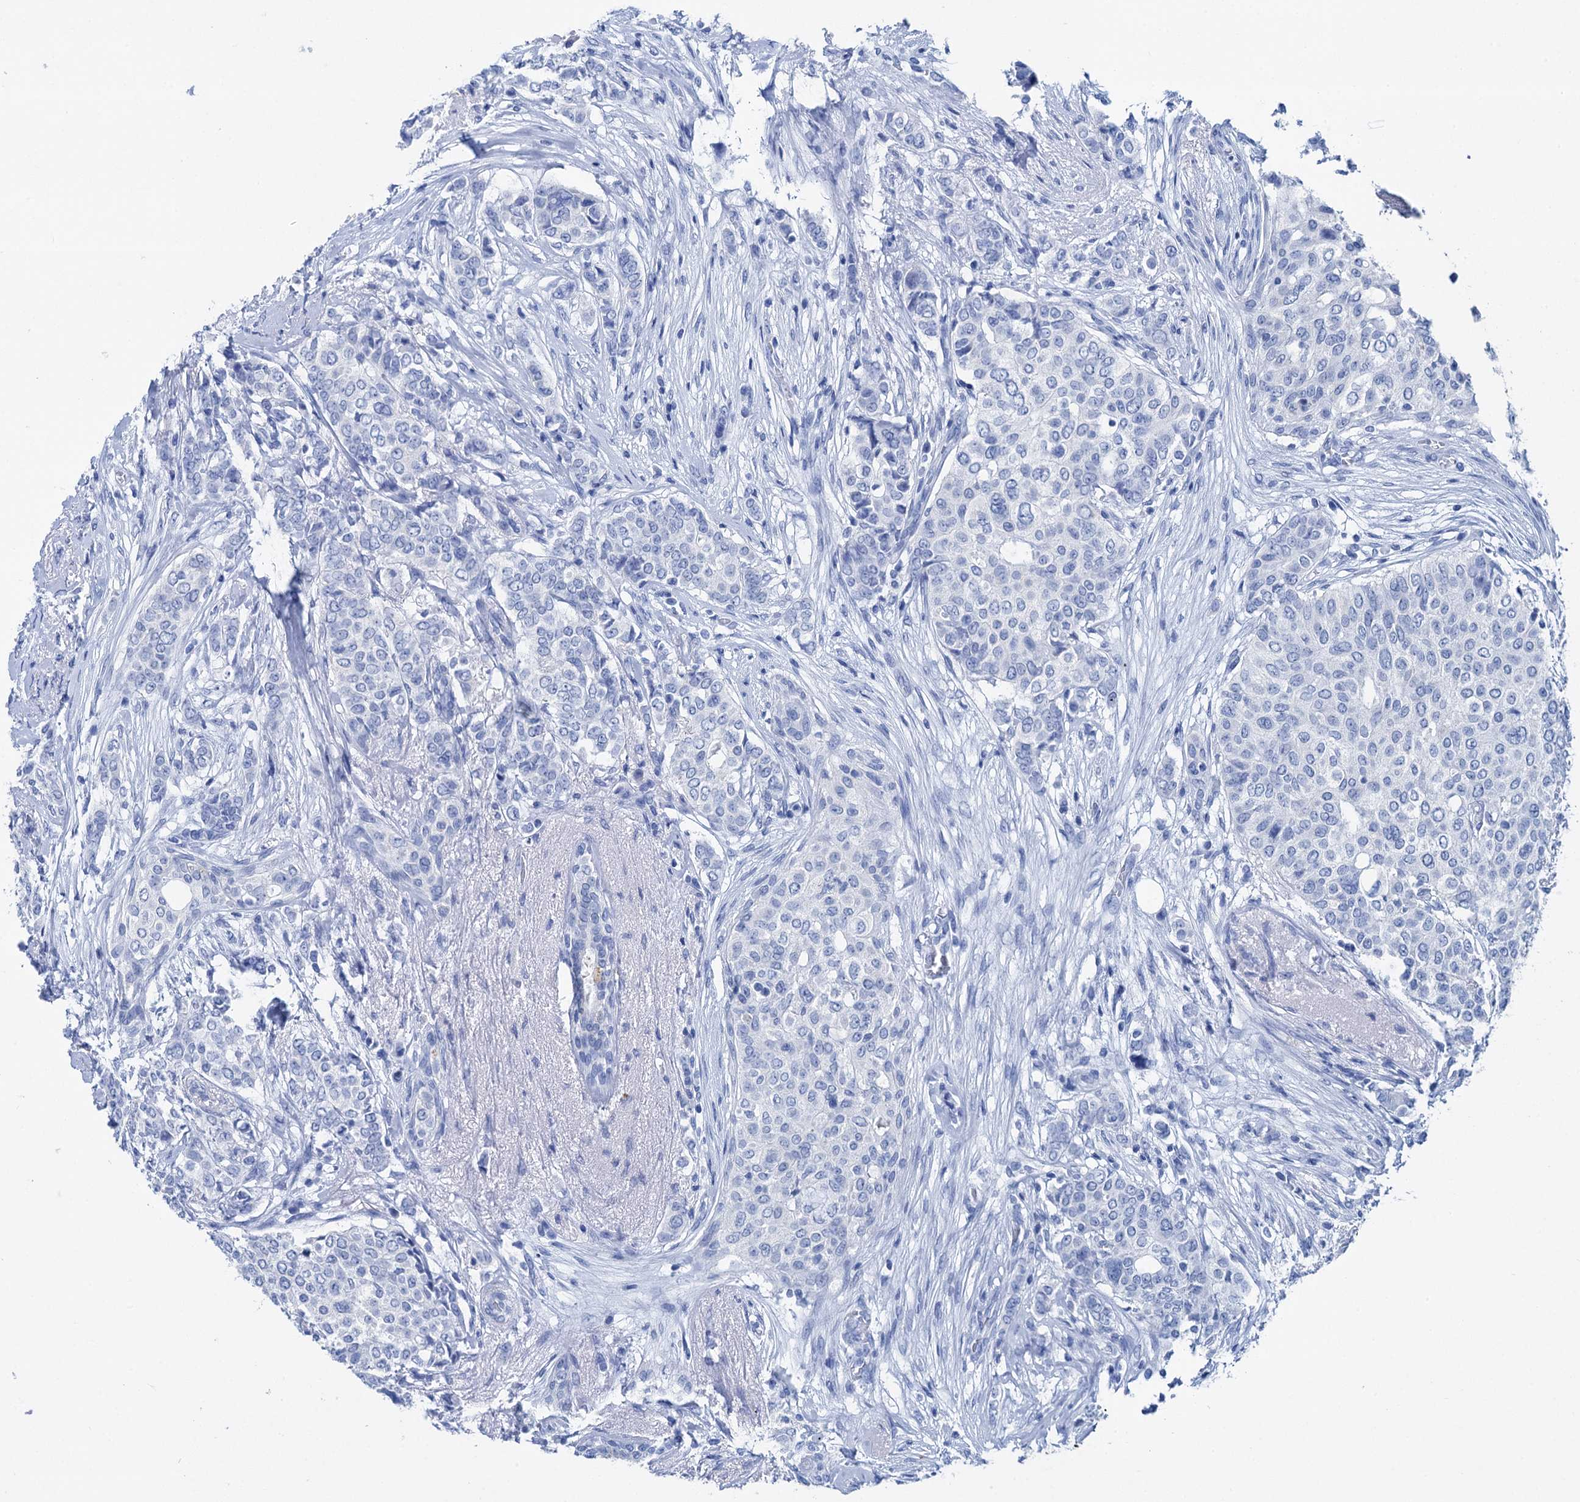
{"staining": {"intensity": "negative", "quantity": "none", "location": "none"}, "tissue": "breast cancer", "cell_type": "Tumor cells", "image_type": "cancer", "snomed": [{"axis": "morphology", "description": "Lobular carcinoma"}, {"axis": "topography", "description": "Breast"}], "caption": "Immunohistochemical staining of human breast cancer (lobular carcinoma) displays no significant expression in tumor cells.", "gene": "BRINP1", "patient": {"sex": "female", "age": 51}}